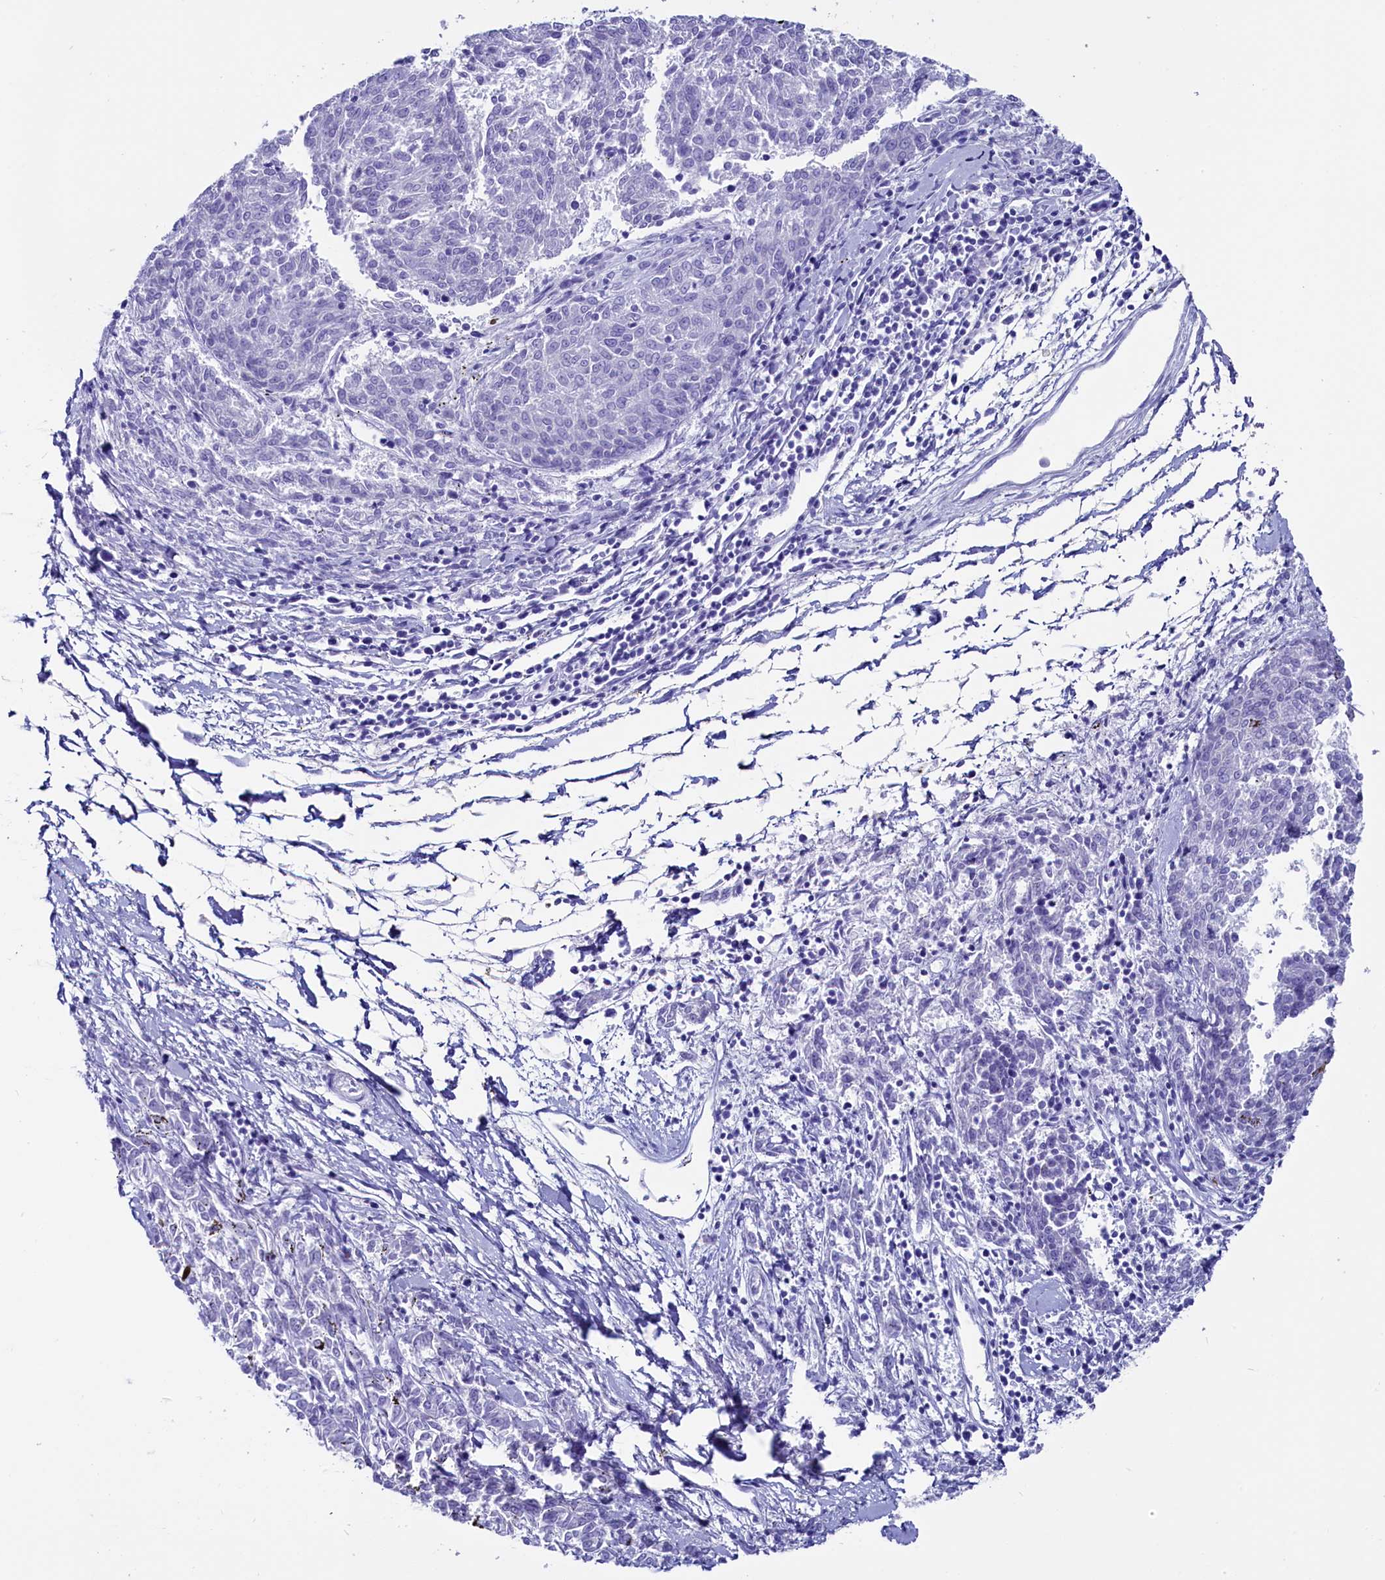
{"staining": {"intensity": "negative", "quantity": "none", "location": "none"}, "tissue": "melanoma", "cell_type": "Tumor cells", "image_type": "cancer", "snomed": [{"axis": "morphology", "description": "Malignant melanoma, NOS"}, {"axis": "topography", "description": "Skin"}], "caption": "Immunohistochemistry of human melanoma shows no expression in tumor cells. Brightfield microscopy of immunohistochemistry (IHC) stained with DAB (3,3'-diaminobenzidine) (brown) and hematoxylin (blue), captured at high magnification.", "gene": "ANKRD29", "patient": {"sex": "female", "age": 72}}